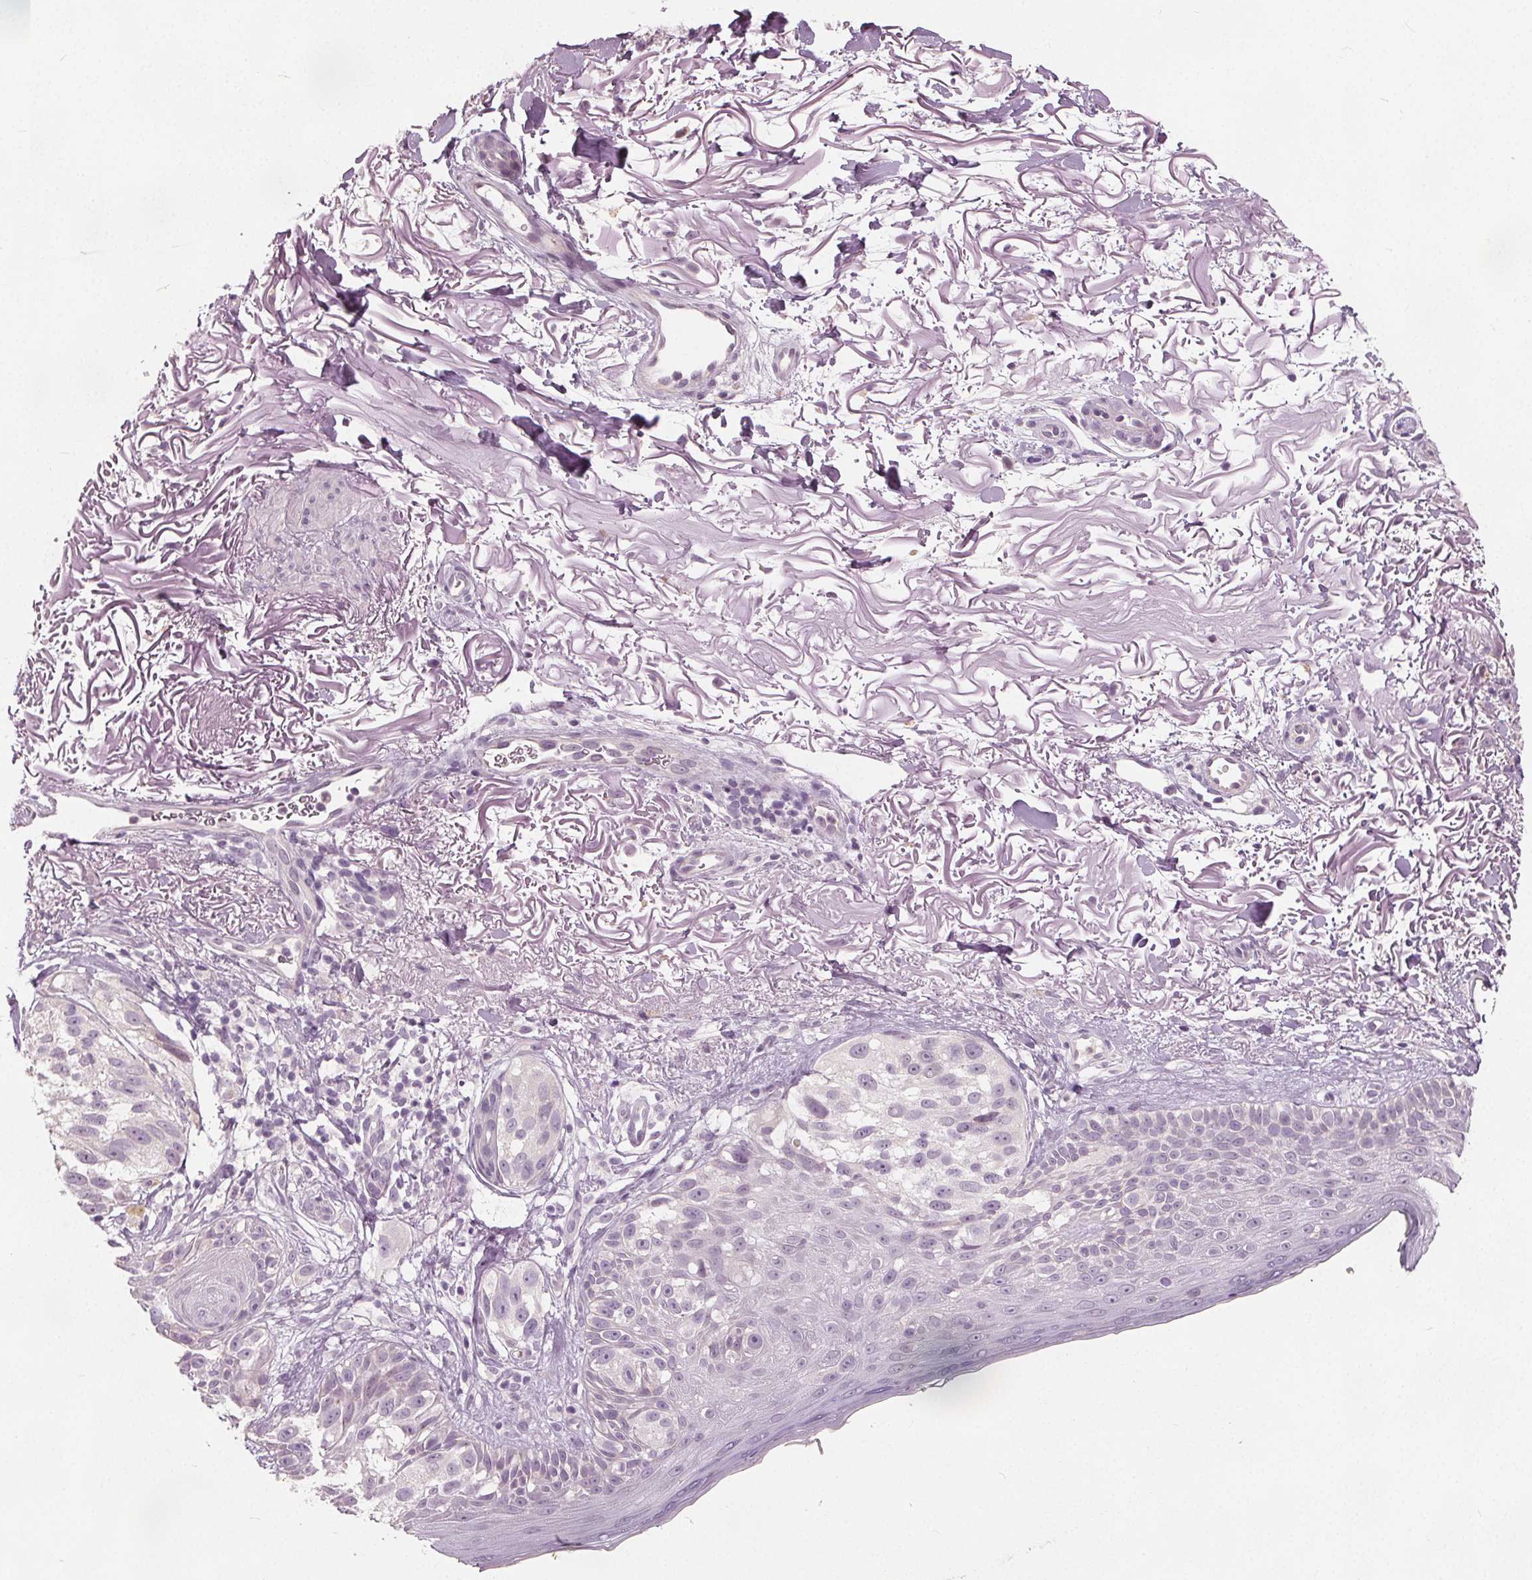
{"staining": {"intensity": "negative", "quantity": "none", "location": "none"}, "tissue": "melanoma", "cell_type": "Tumor cells", "image_type": "cancer", "snomed": [{"axis": "morphology", "description": "Malignant melanoma, NOS"}, {"axis": "topography", "description": "Skin"}], "caption": "DAB immunohistochemical staining of malignant melanoma reveals no significant staining in tumor cells.", "gene": "TKFC", "patient": {"sex": "female", "age": 86}}